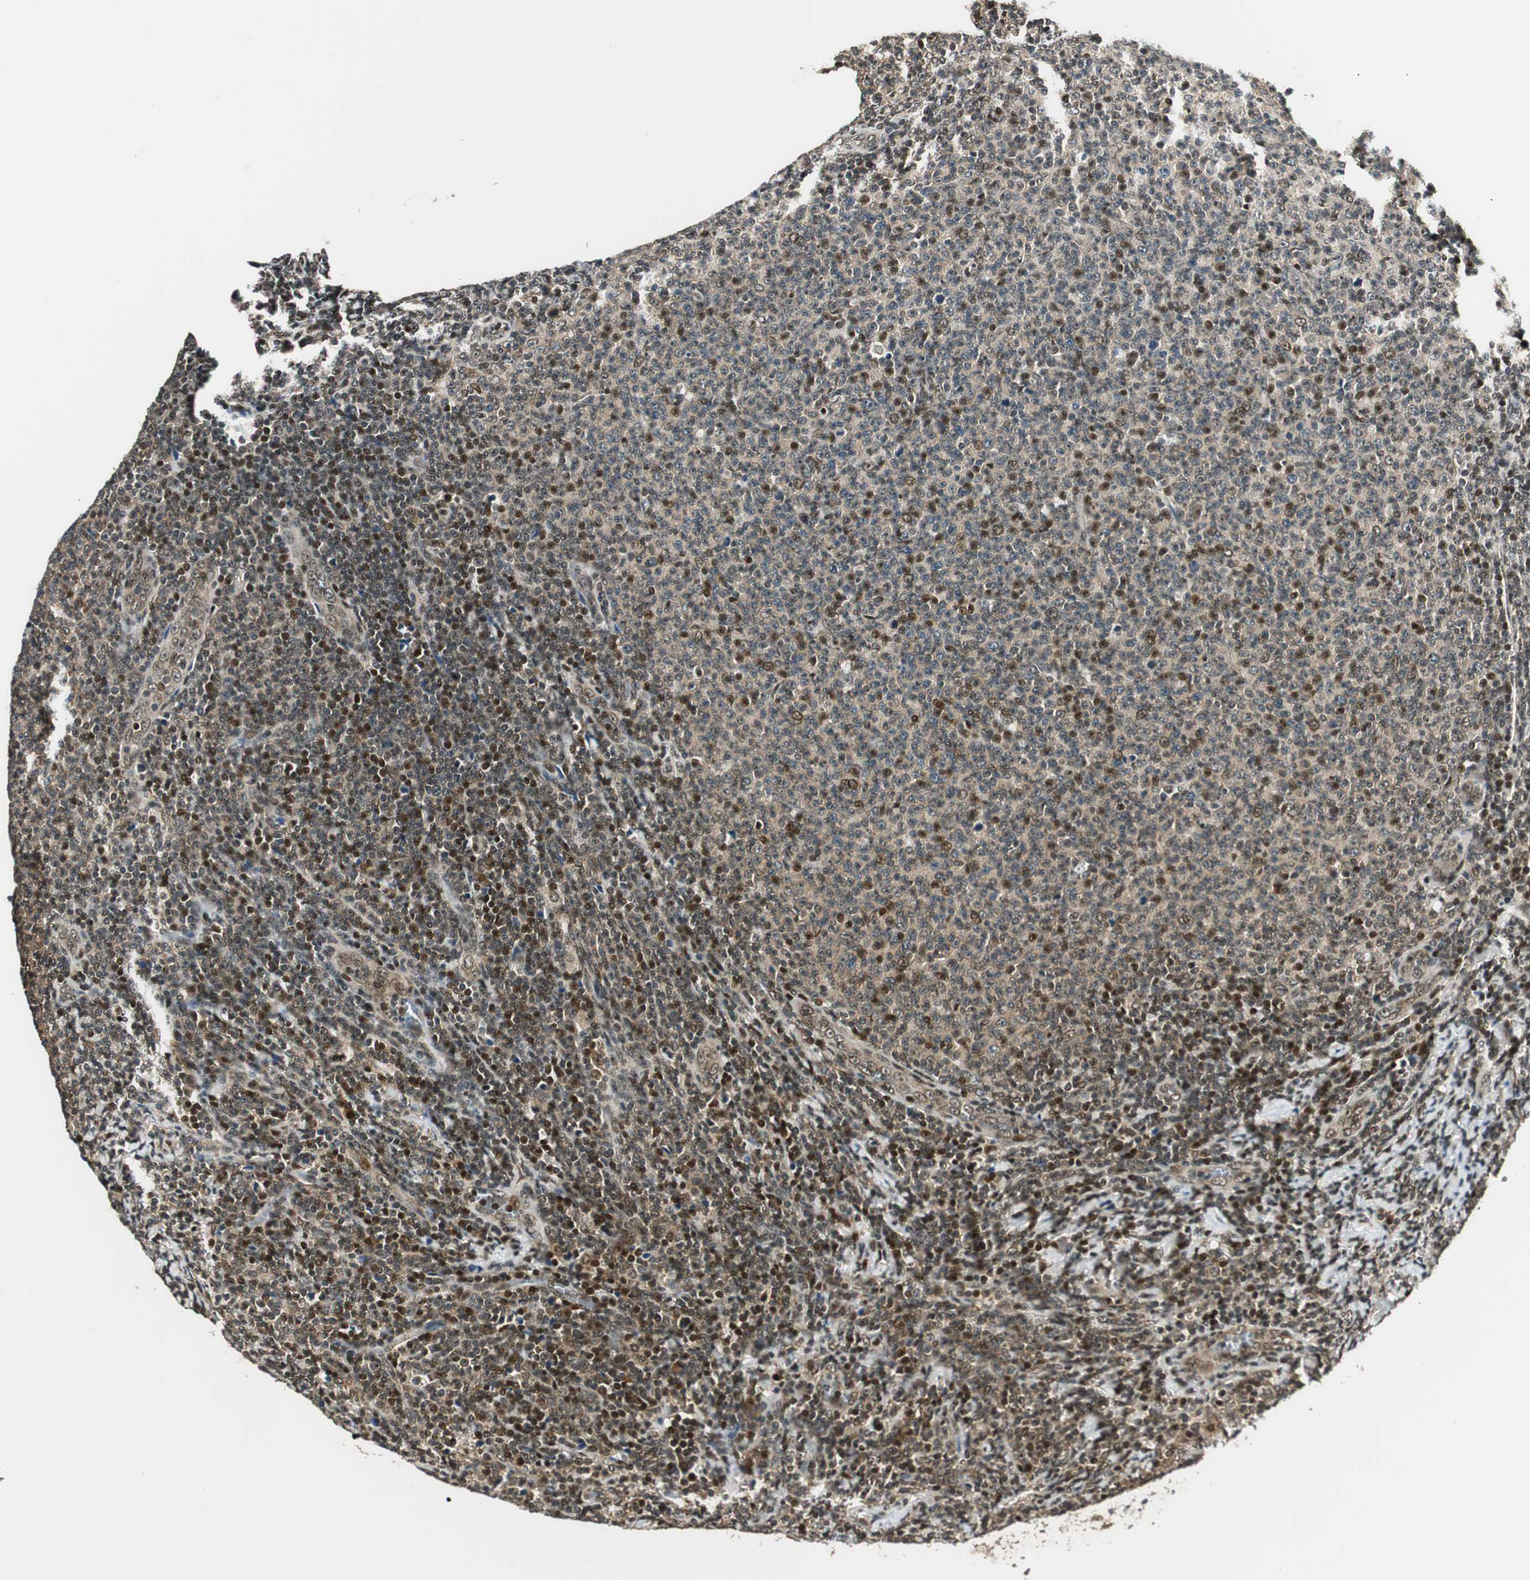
{"staining": {"intensity": "moderate", "quantity": "25%-75%", "location": "nuclear"}, "tissue": "lymphoma", "cell_type": "Tumor cells", "image_type": "cancer", "snomed": [{"axis": "morphology", "description": "Malignant lymphoma, non-Hodgkin's type, Low grade"}, {"axis": "topography", "description": "Lymph node"}], "caption": "Immunohistochemical staining of human lymphoma demonstrates medium levels of moderate nuclear expression in approximately 25%-75% of tumor cells.", "gene": "RING1", "patient": {"sex": "male", "age": 66}}